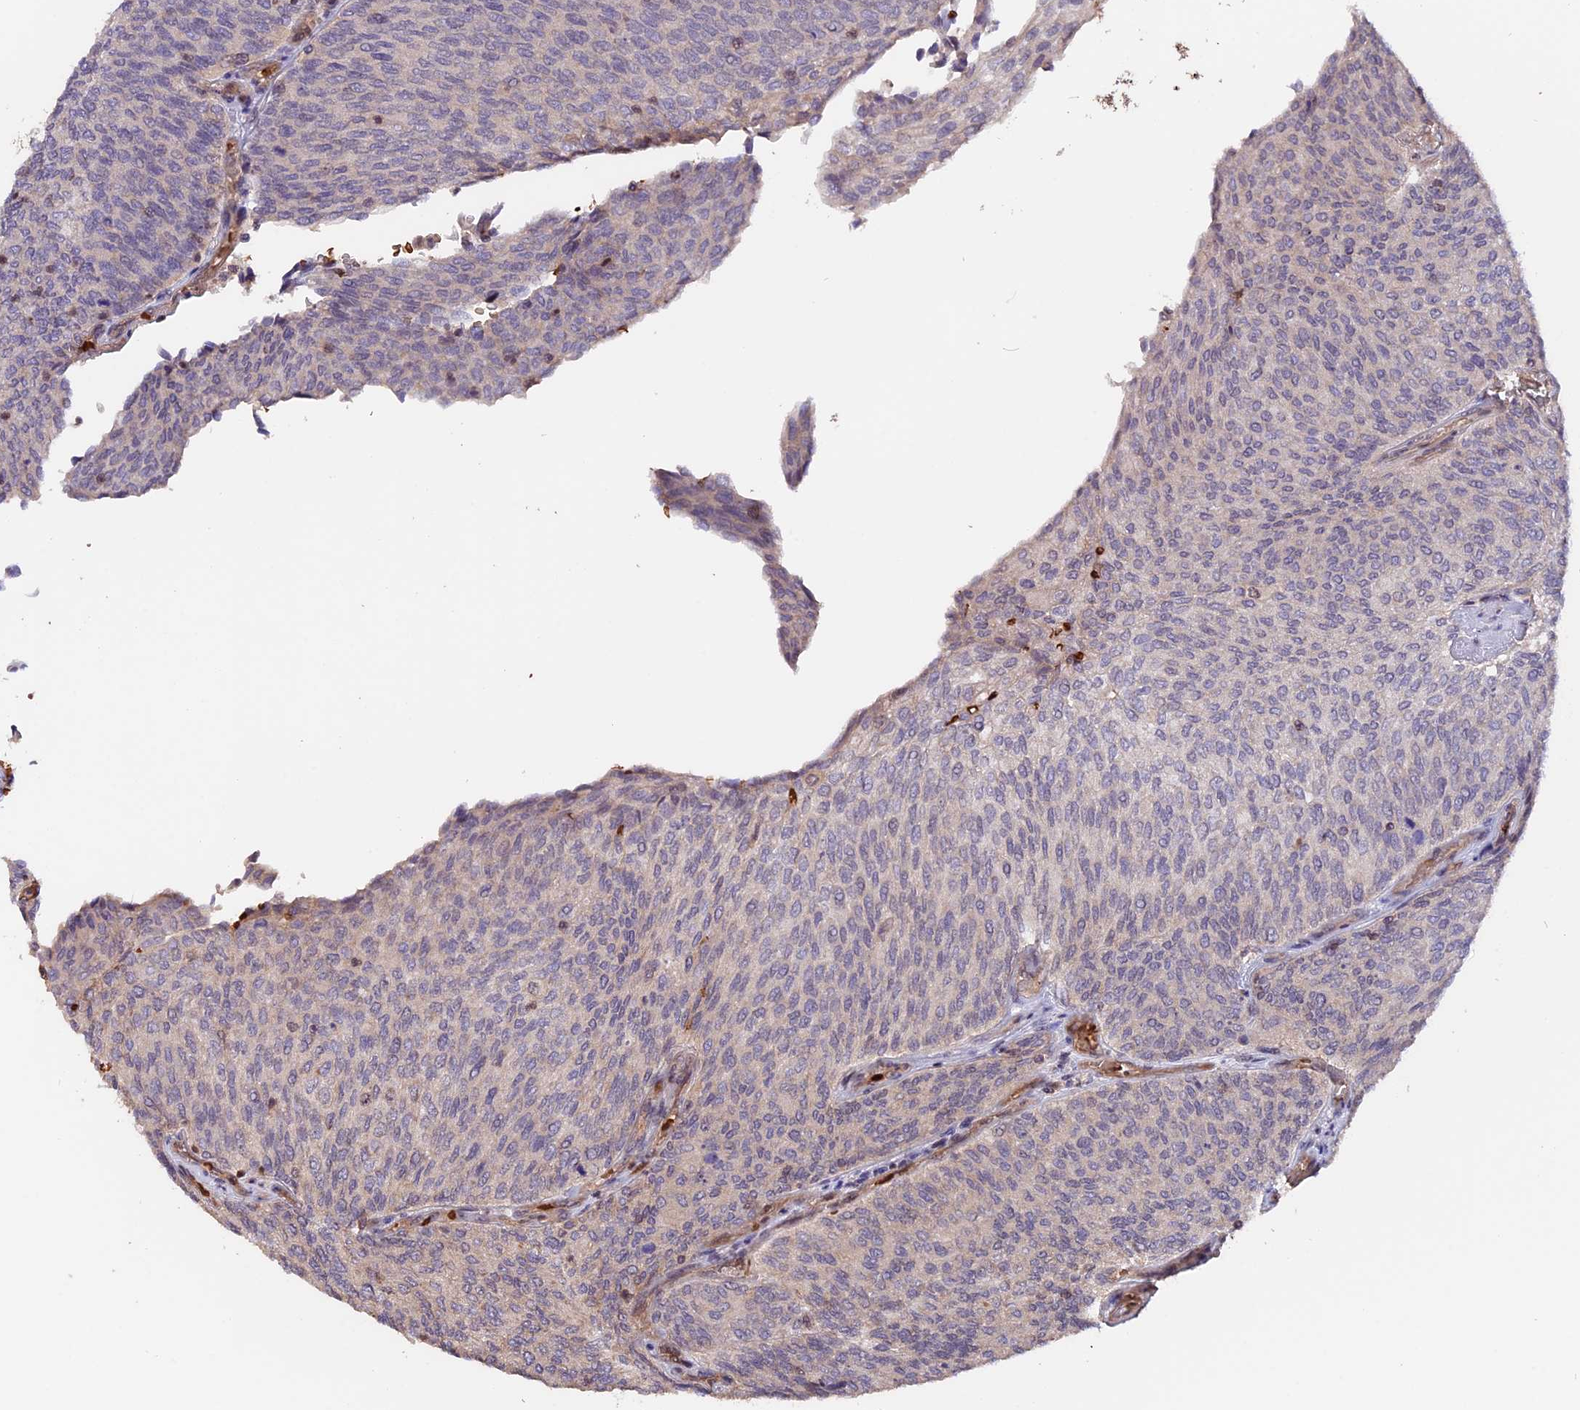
{"staining": {"intensity": "negative", "quantity": "none", "location": "none"}, "tissue": "urothelial cancer", "cell_type": "Tumor cells", "image_type": "cancer", "snomed": [{"axis": "morphology", "description": "Urothelial carcinoma, Low grade"}, {"axis": "topography", "description": "Urinary bladder"}], "caption": "This is an immunohistochemistry photomicrograph of urothelial cancer. There is no staining in tumor cells.", "gene": "ZC3H10", "patient": {"sex": "female", "age": 79}}